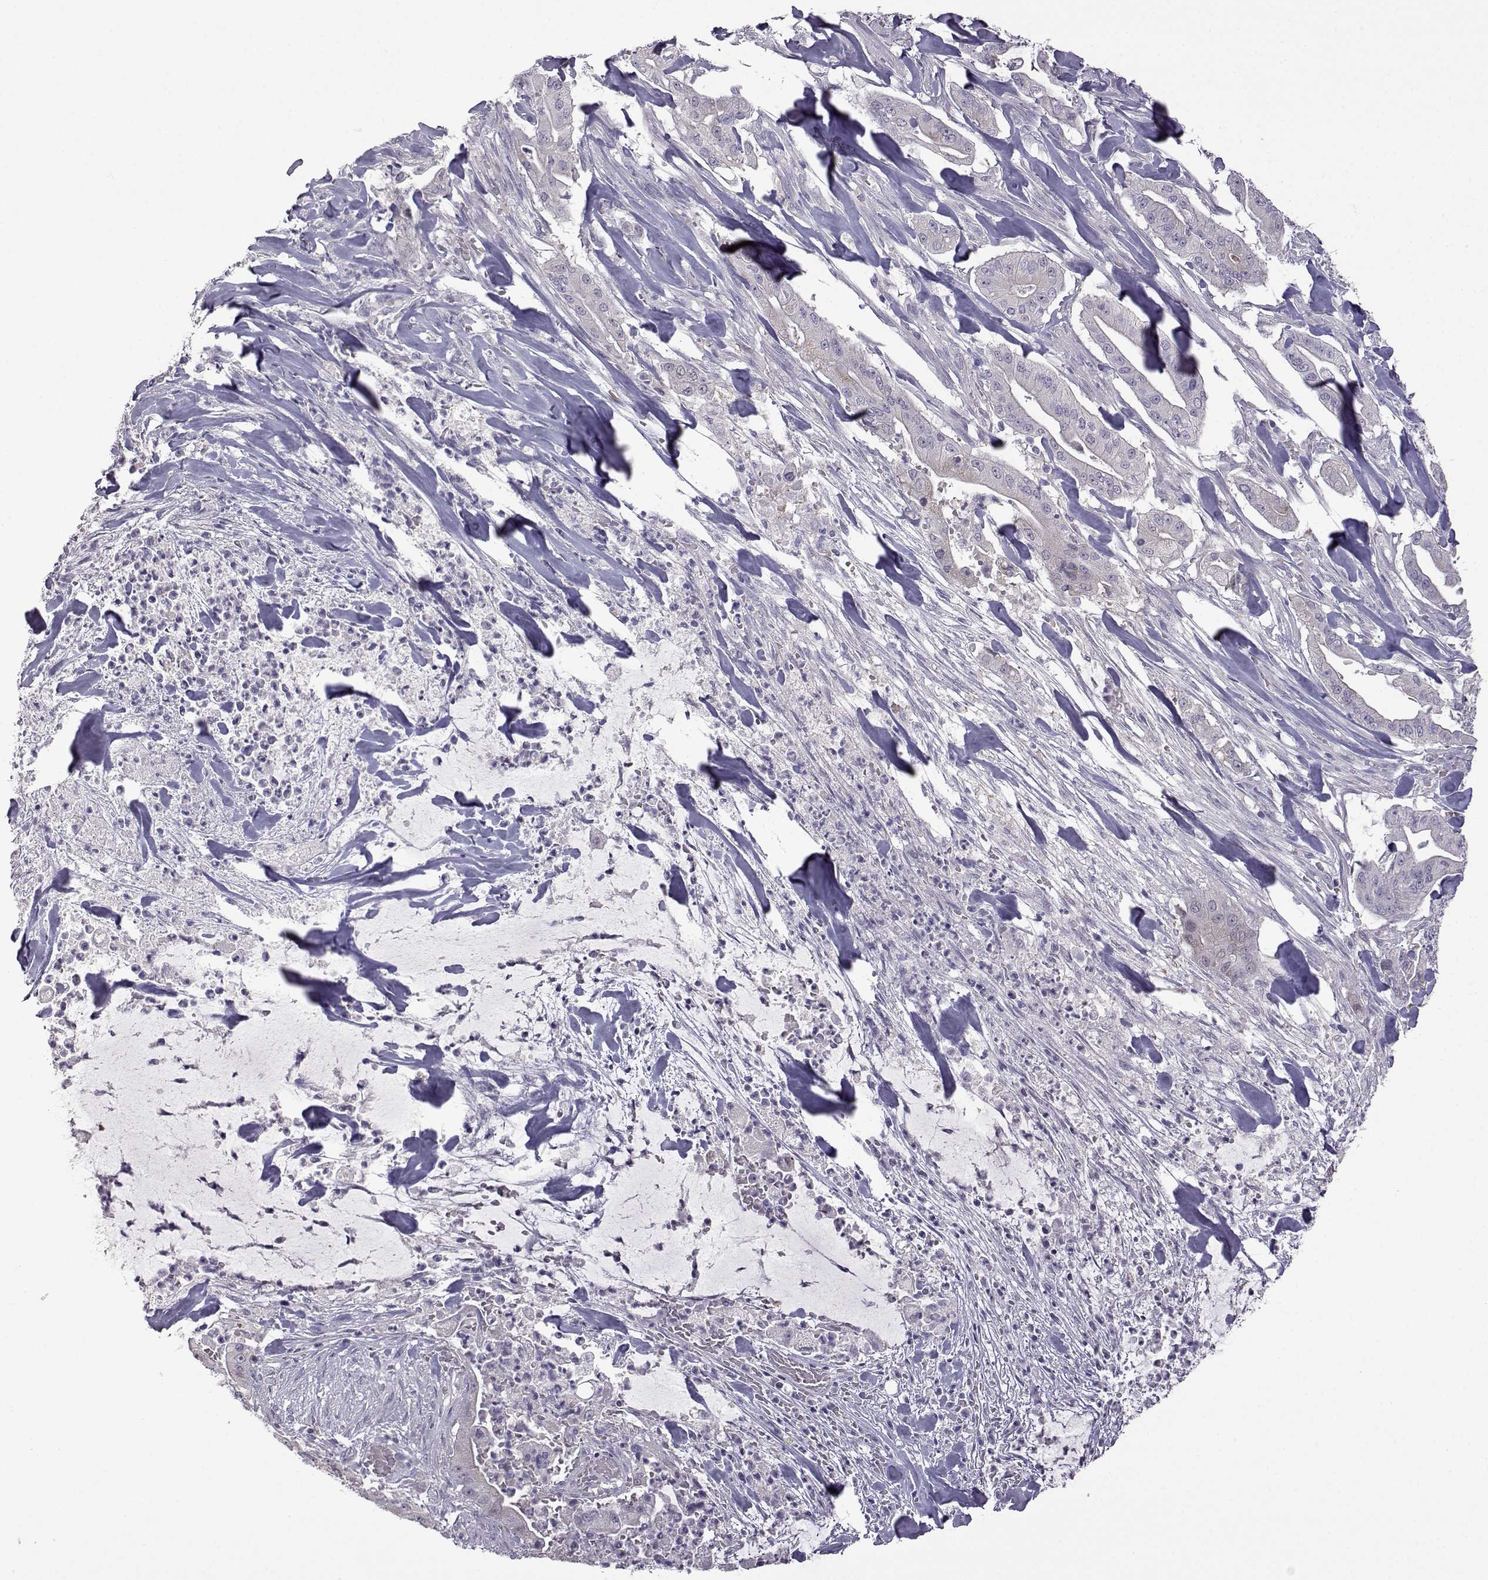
{"staining": {"intensity": "negative", "quantity": "none", "location": "none"}, "tissue": "pancreatic cancer", "cell_type": "Tumor cells", "image_type": "cancer", "snomed": [{"axis": "morphology", "description": "Normal tissue, NOS"}, {"axis": "morphology", "description": "Inflammation, NOS"}, {"axis": "morphology", "description": "Adenocarcinoma, NOS"}, {"axis": "topography", "description": "Pancreas"}], "caption": "This histopathology image is of pancreatic cancer stained with immunohistochemistry to label a protein in brown with the nuclei are counter-stained blue. There is no expression in tumor cells. (Brightfield microscopy of DAB (3,3'-diaminobenzidine) IHC at high magnification).", "gene": "VGF", "patient": {"sex": "male", "age": 57}}